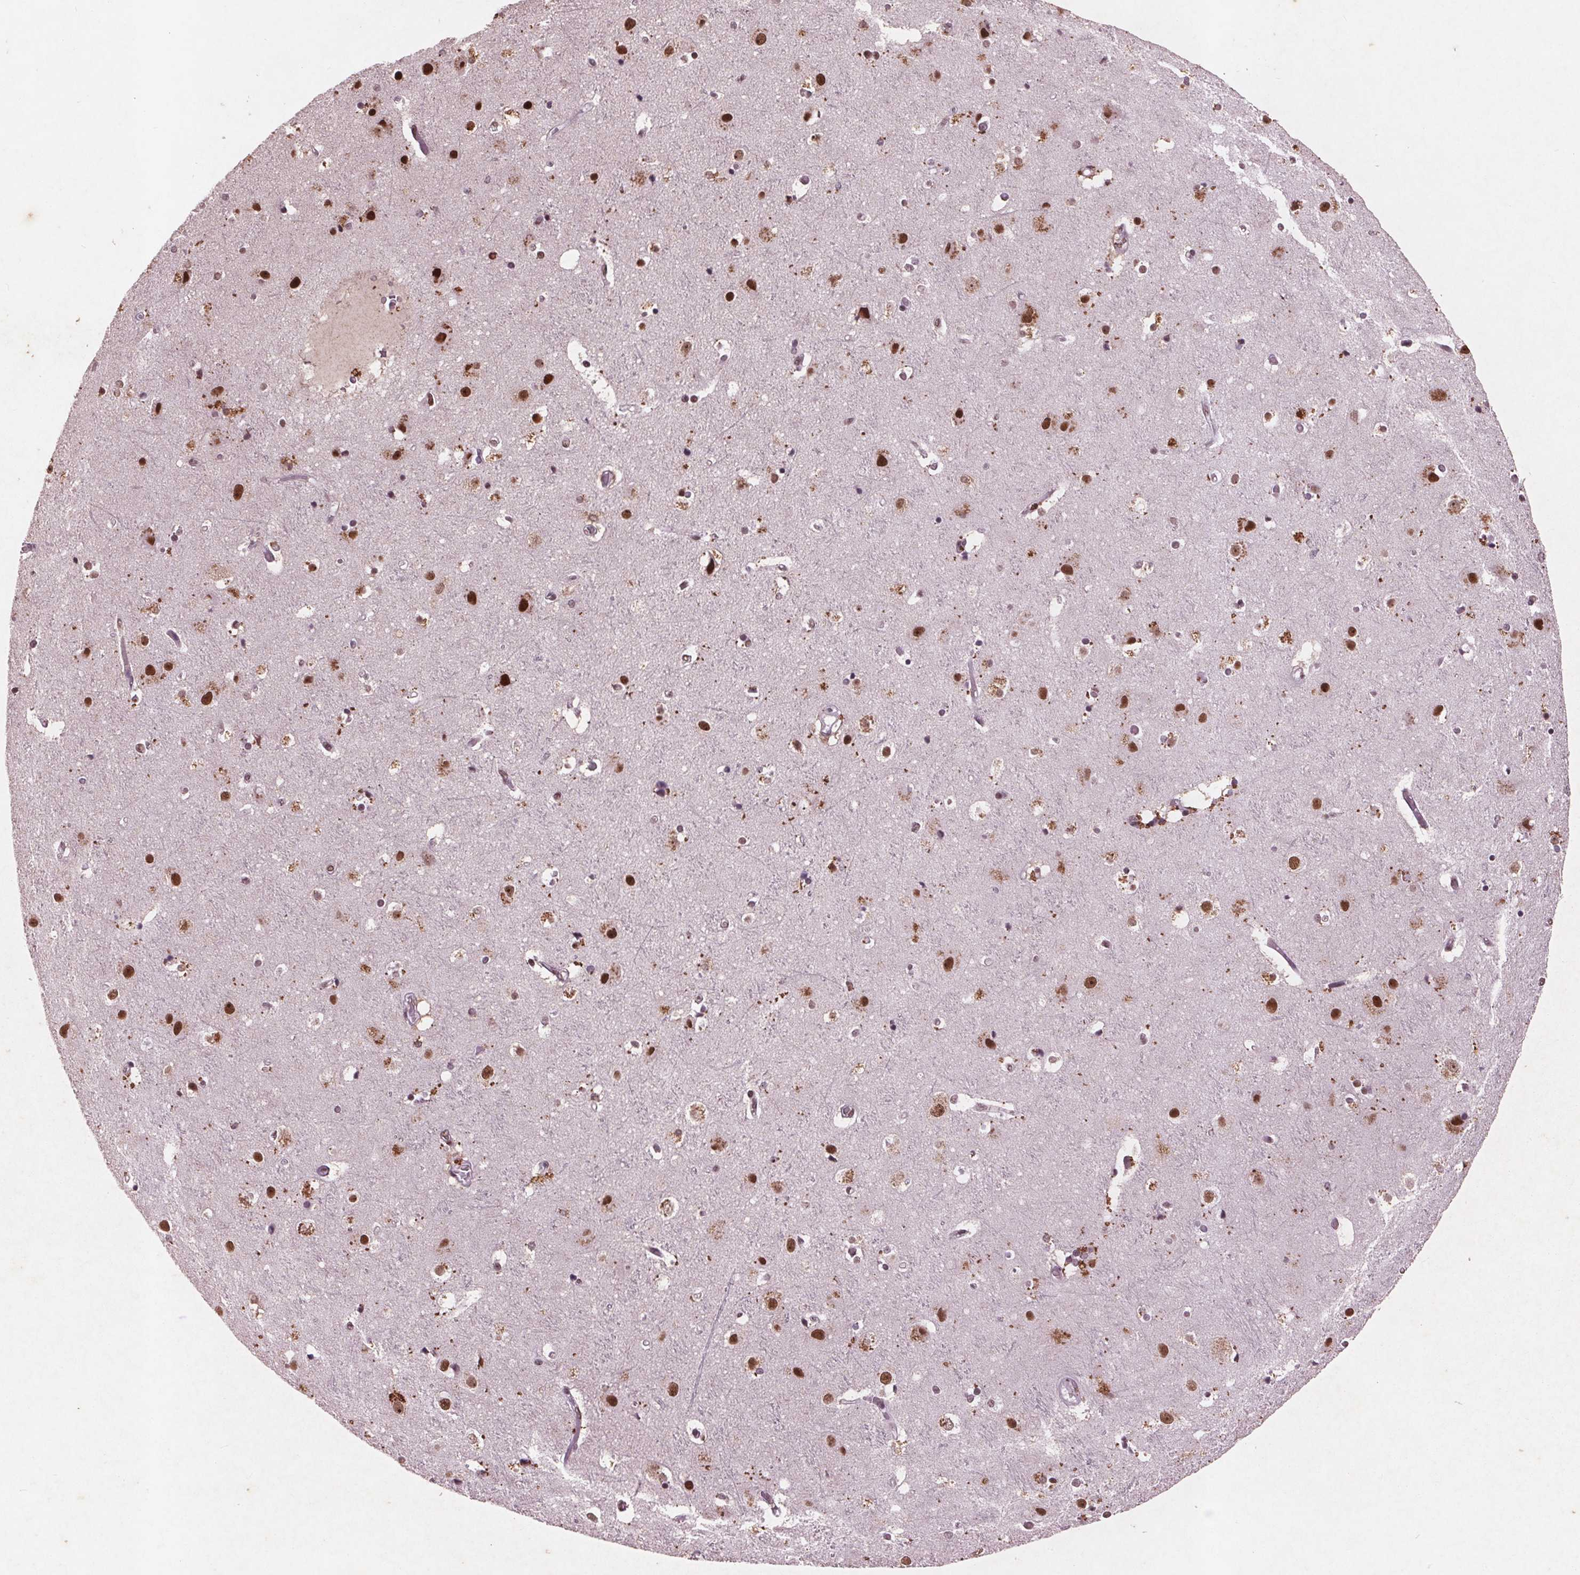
{"staining": {"intensity": "moderate", "quantity": ">75%", "location": "nuclear"}, "tissue": "cerebral cortex", "cell_type": "Endothelial cells", "image_type": "normal", "snomed": [{"axis": "morphology", "description": "Normal tissue, NOS"}, {"axis": "topography", "description": "Cerebral cortex"}], "caption": "A micrograph of cerebral cortex stained for a protein exhibits moderate nuclear brown staining in endothelial cells. (Brightfield microscopy of DAB IHC at high magnification).", "gene": "RPS6KA2", "patient": {"sex": "female", "age": 52}}